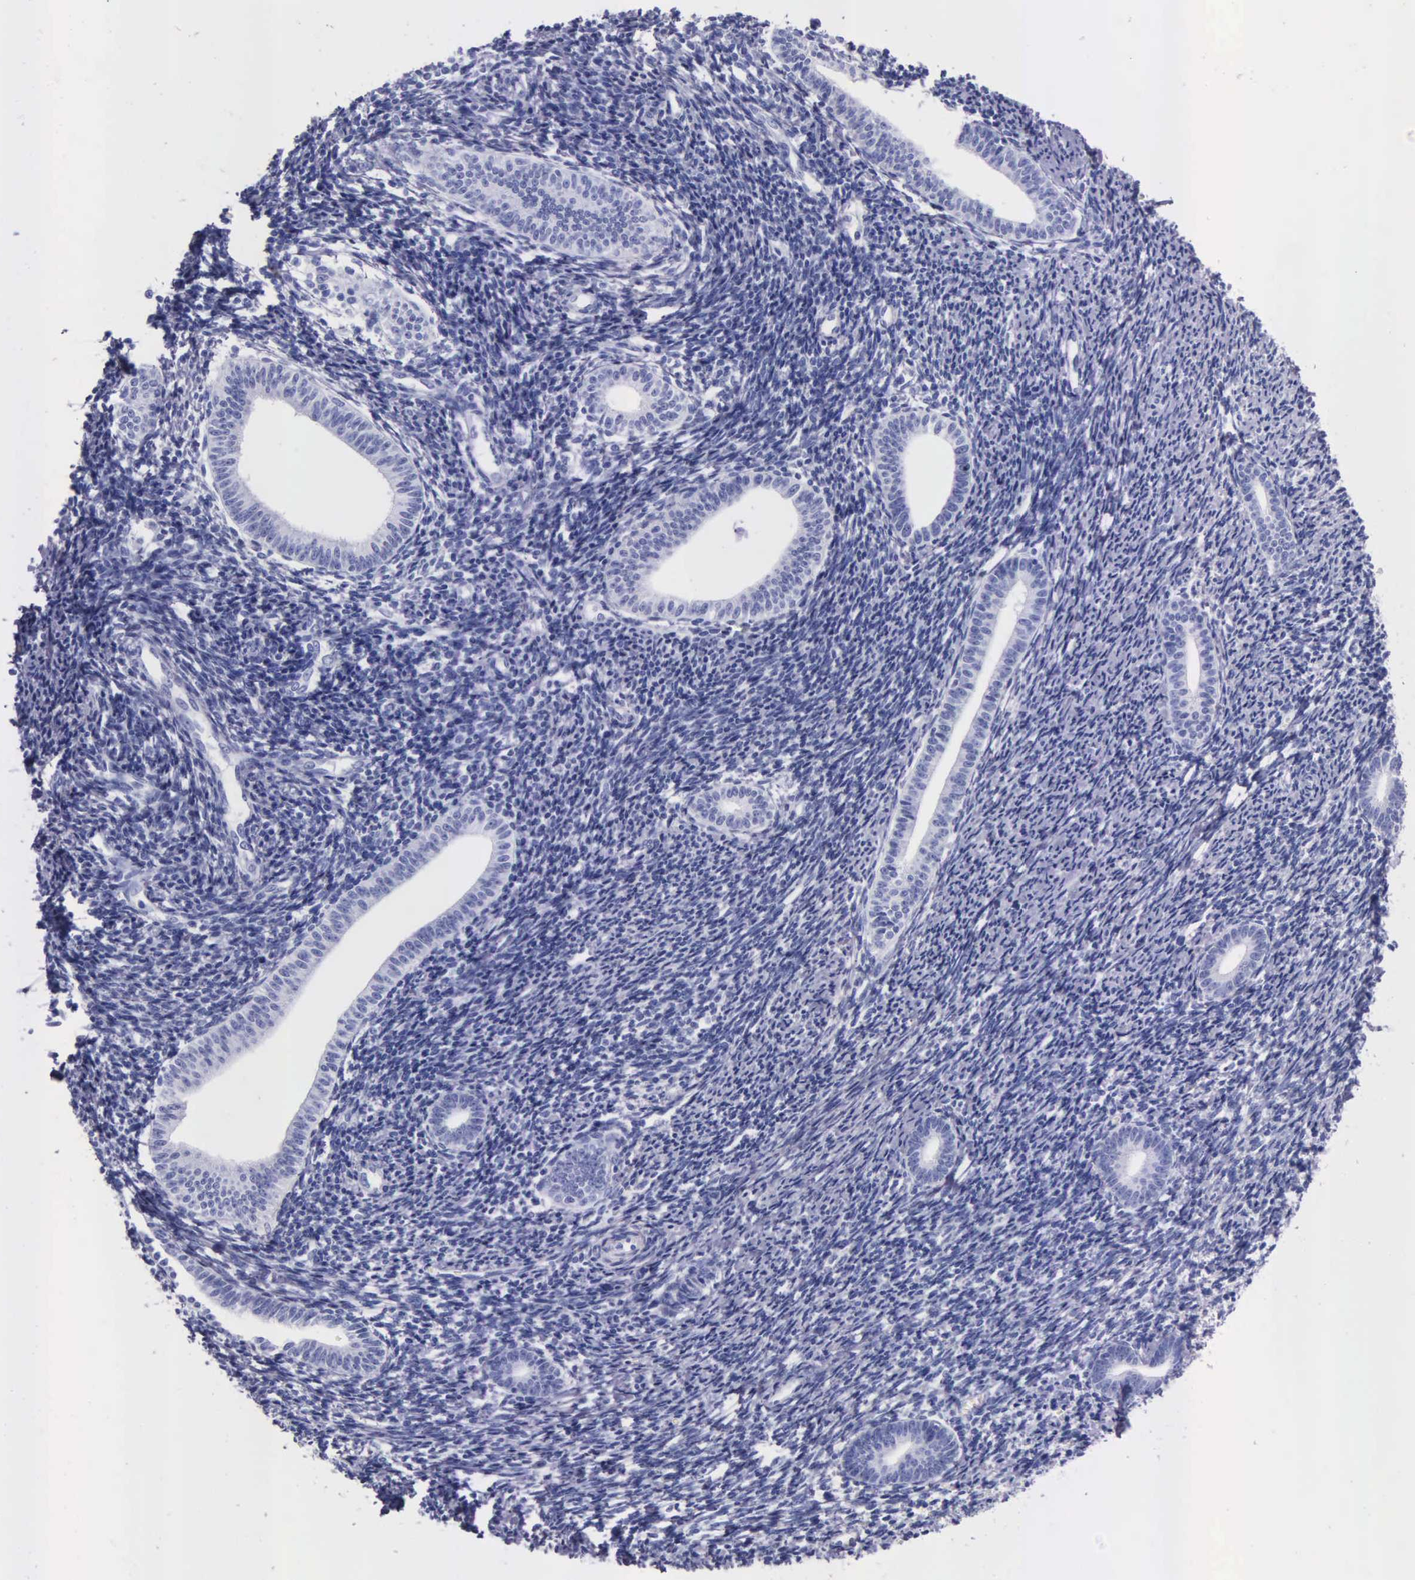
{"staining": {"intensity": "negative", "quantity": "none", "location": "none"}, "tissue": "endometrium", "cell_type": "Cells in endometrial stroma", "image_type": "normal", "snomed": [{"axis": "morphology", "description": "Normal tissue, NOS"}, {"axis": "topography", "description": "Endometrium"}], "caption": "High magnification brightfield microscopy of normal endometrium stained with DAB (brown) and counterstained with hematoxylin (blue): cells in endometrial stroma show no significant expression.", "gene": "KLK2", "patient": {"sex": "female", "age": 52}}